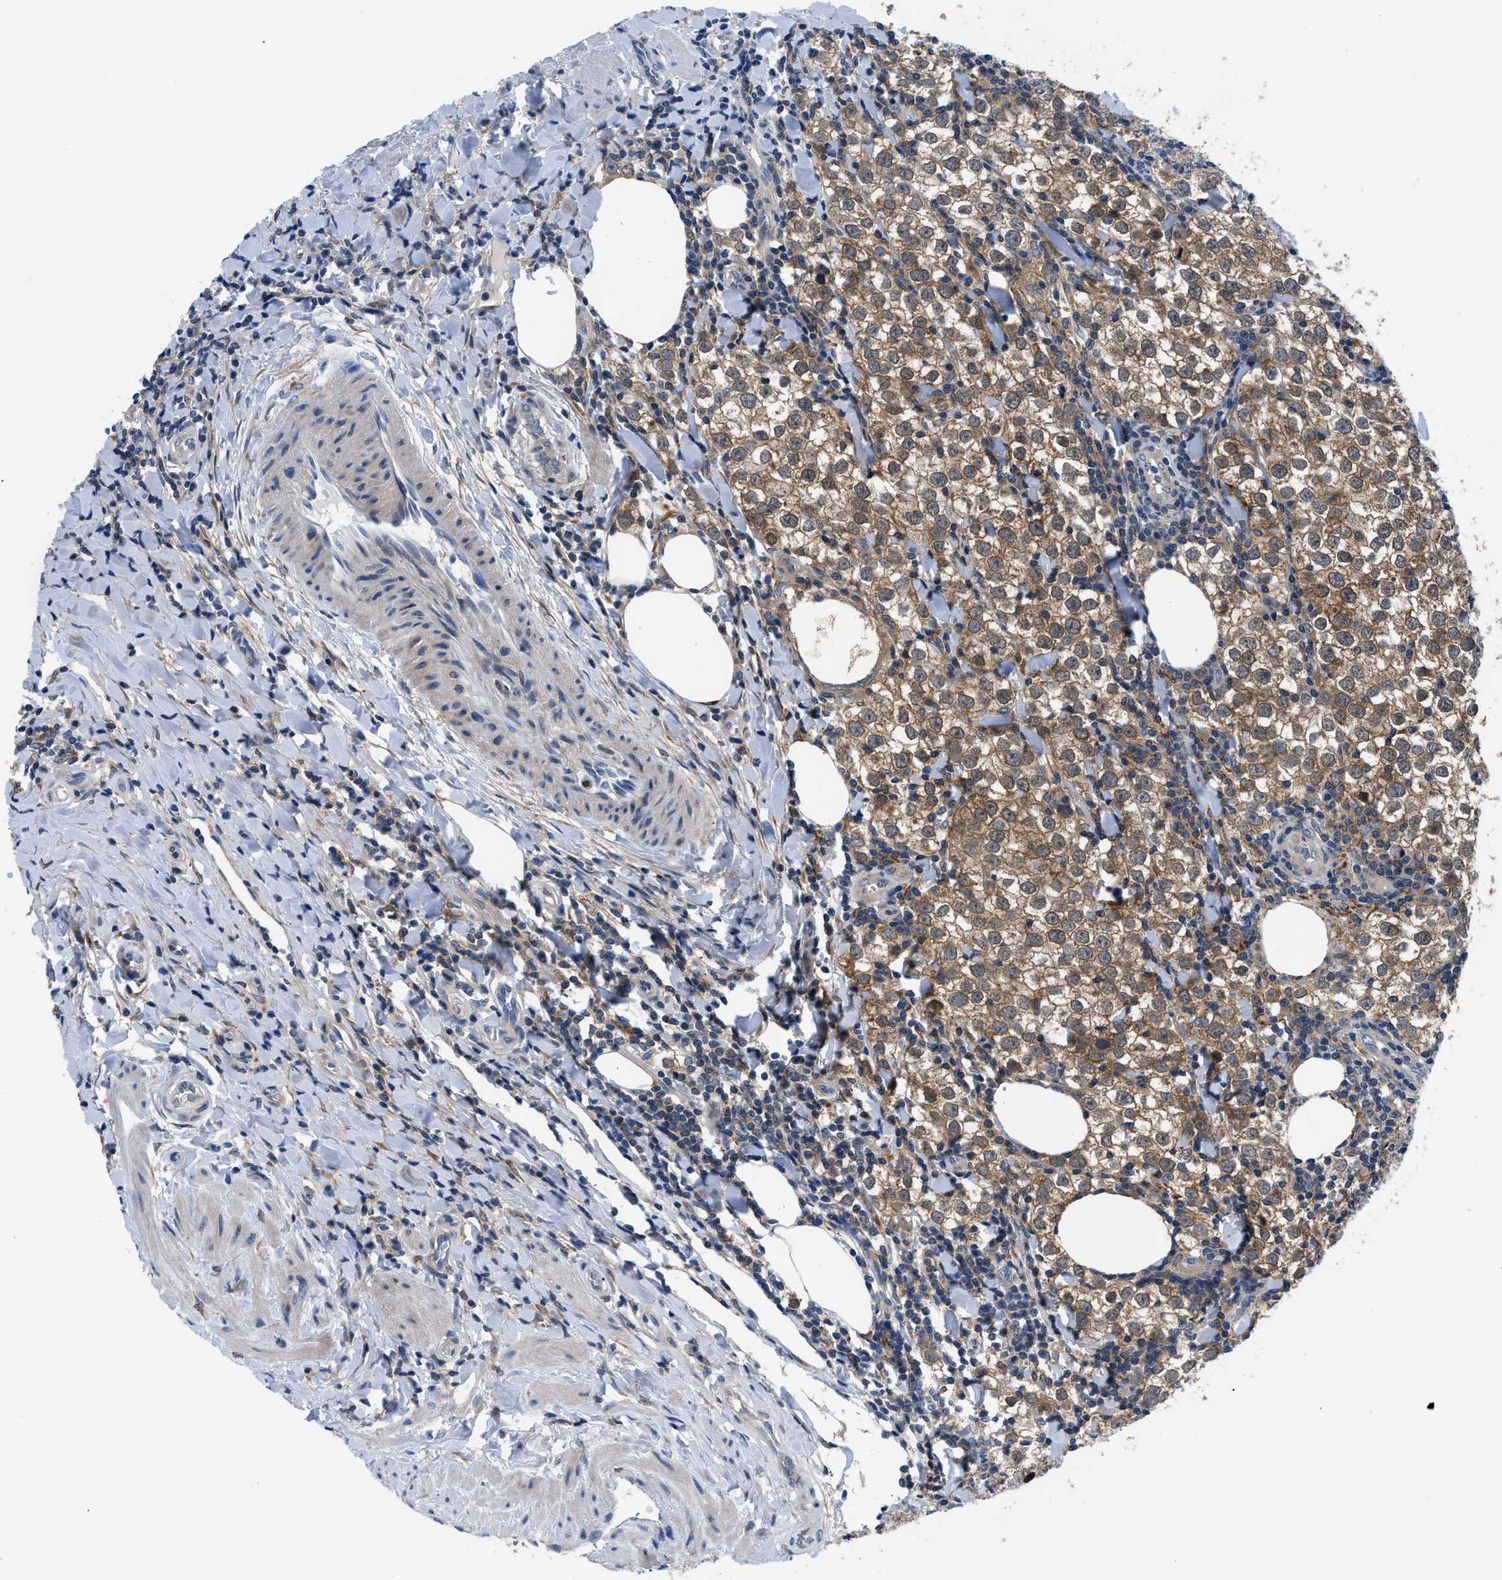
{"staining": {"intensity": "weak", "quantity": ">75%", "location": "cytoplasmic/membranous"}, "tissue": "testis cancer", "cell_type": "Tumor cells", "image_type": "cancer", "snomed": [{"axis": "morphology", "description": "Seminoma, NOS"}, {"axis": "morphology", "description": "Carcinoma, Embryonal, NOS"}, {"axis": "topography", "description": "Testis"}], "caption": "Tumor cells show weak cytoplasmic/membranous expression in about >75% of cells in seminoma (testis). (Stains: DAB (3,3'-diaminobenzidine) in brown, nuclei in blue, Microscopy: brightfield microscopy at high magnification).", "gene": "TMEM45B", "patient": {"sex": "male", "age": 36}}